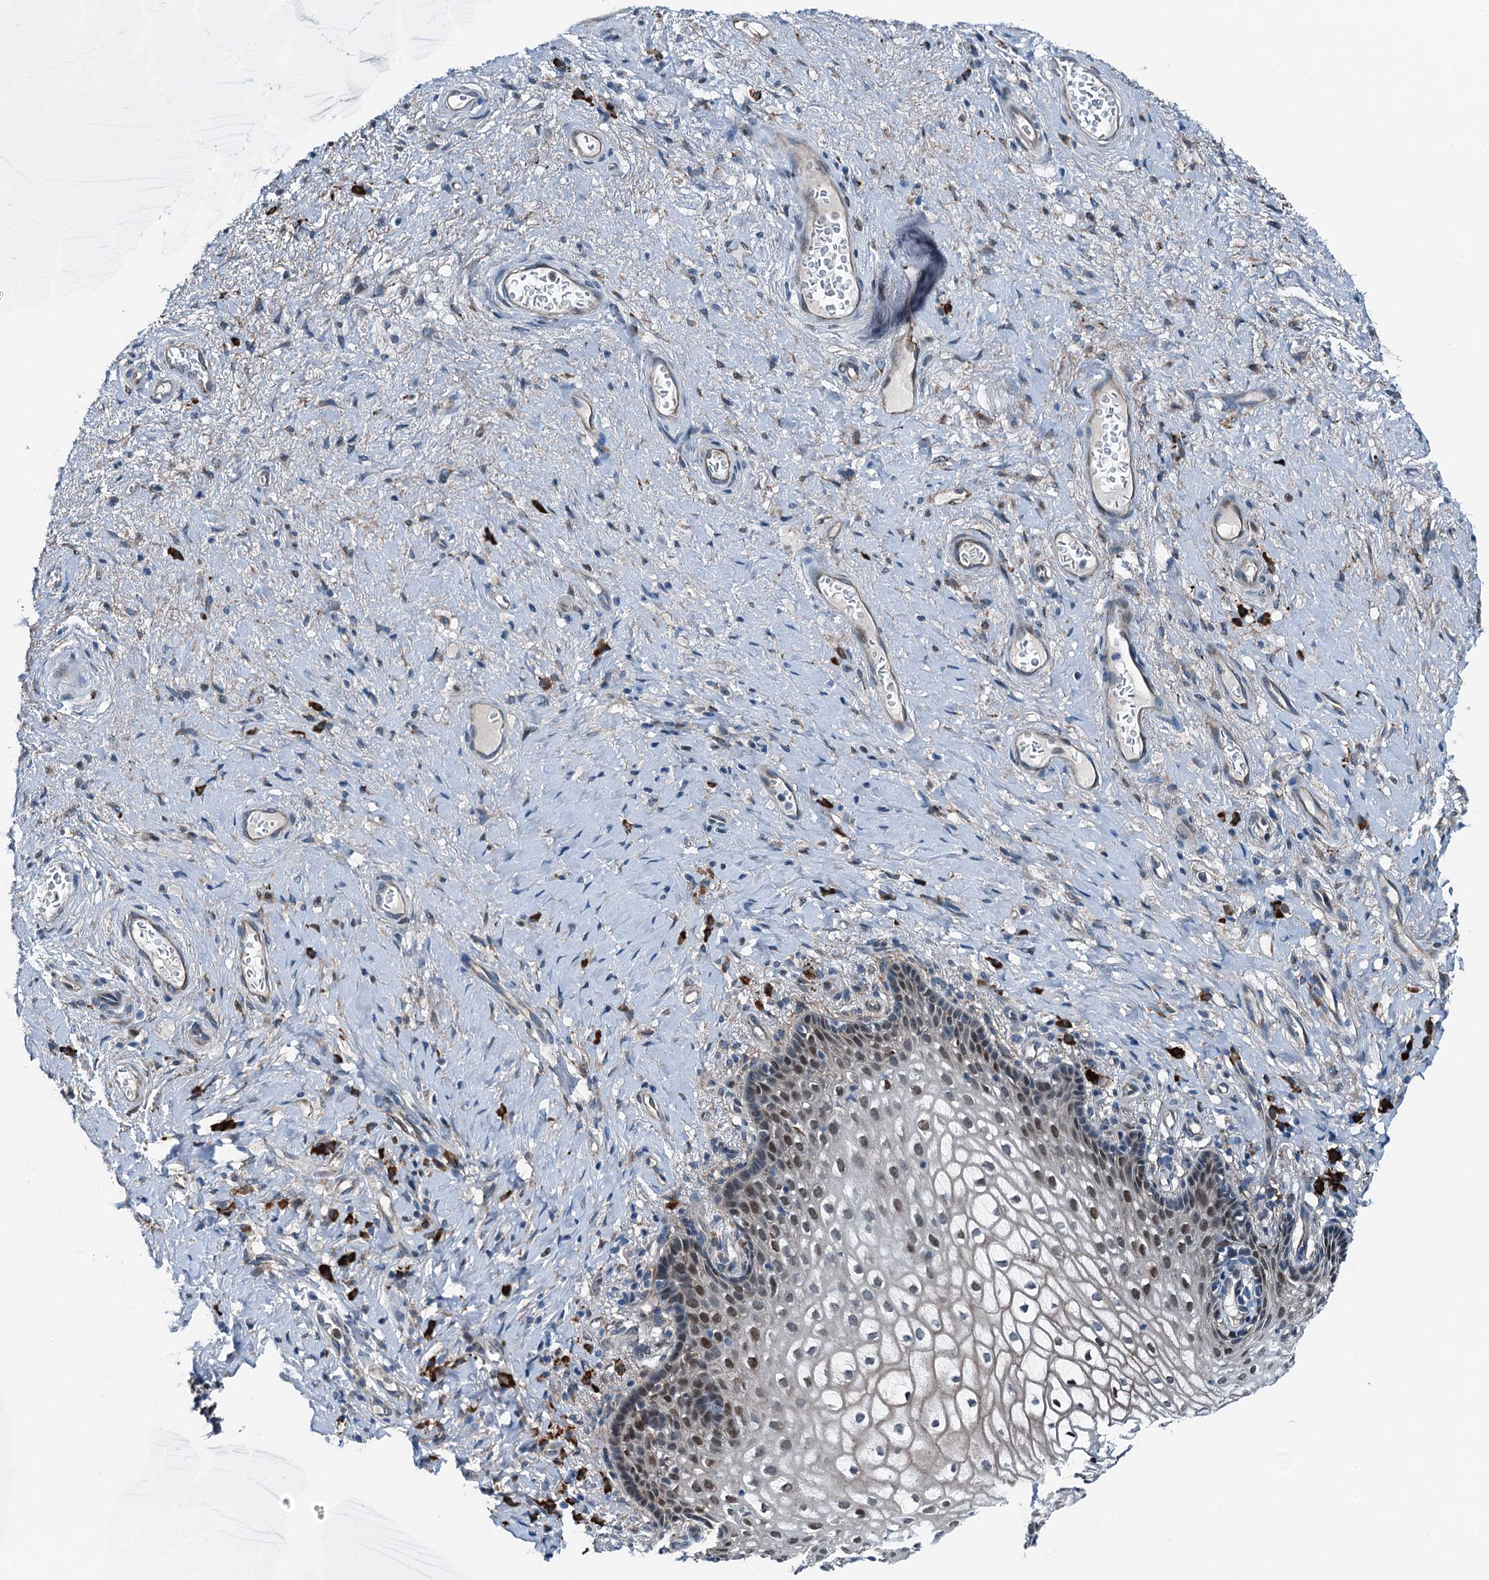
{"staining": {"intensity": "moderate", "quantity": "25%-75%", "location": "nuclear"}, "tissue": "vagina", "cell_type": "Squamous epithelial cells", "image_type": "normal", "snomed": [{"axis": "morphology", "description": "Normal tissue, NOS"}, {"axis": "topography", "description": "Vagina"}], "caption": "This image shows unremarkable vagina stained with immunohistochemistry (IHC) to label a protein in brown. The nuclear of squamous epithelial cells show moderate positivity for the protein. Nuclei are counter-stained blue.", "gene": "TAMALIN", "patient": {"sex": "female", "age": 60}}